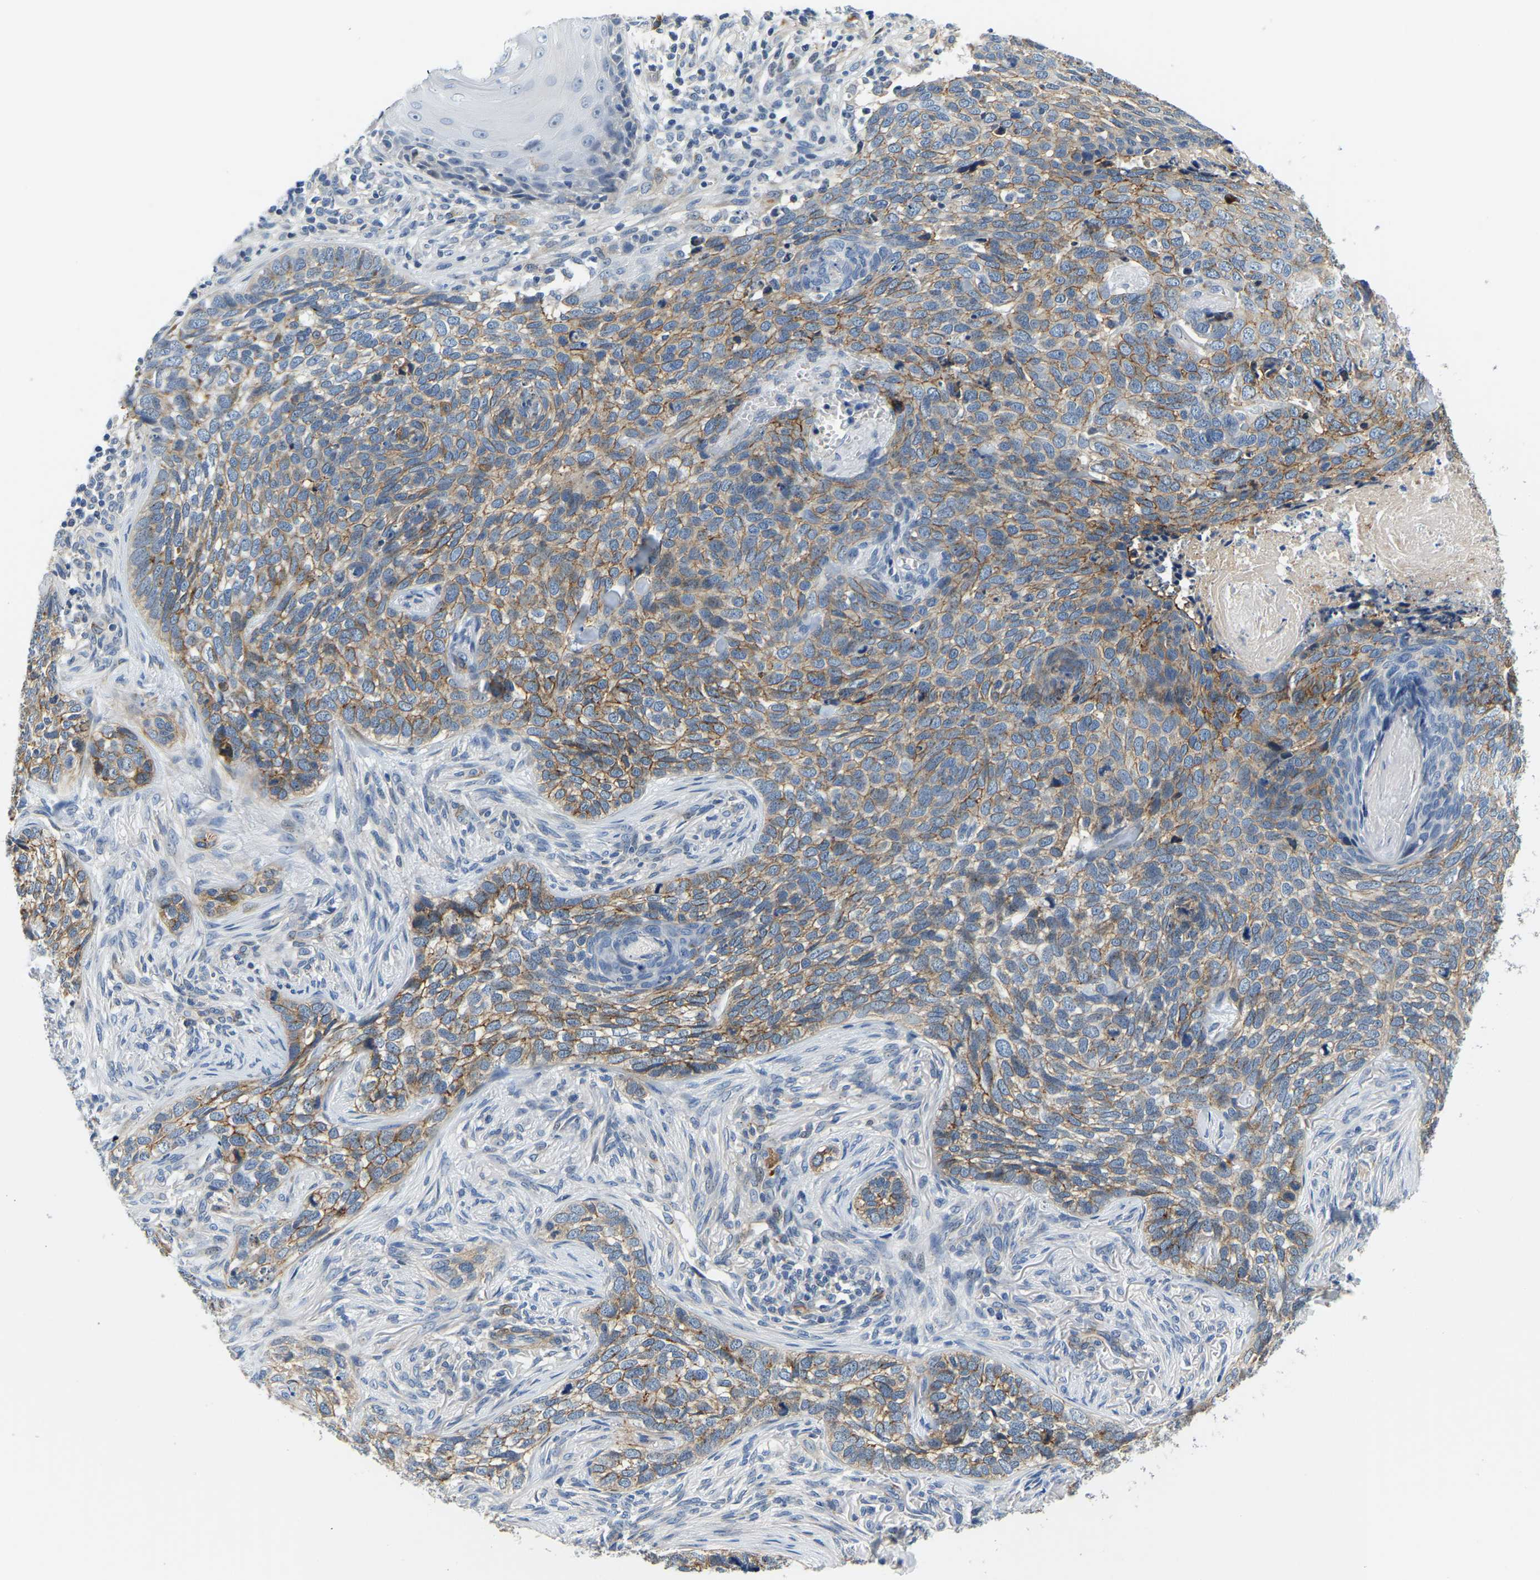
{"staining": {"intensity": "moderate", "quantity": "25%-75%", "location": "cytoplasmic/membranous"}, "tissue": "skin cancer", "cell_type": "Tumor cells", "image_type": "cancer", "snomed": [{"axis": "morphology", "description": "Basal cell carcinoma"}, {"axis": "topography", "description": "Skin"}], "caption": "Skin cancer (basal cell carcinoma) tissue displays moderate cytoplasmic/membranous staining in approximately 25%-75% of tumor cells, visualized by immunohistochemistry.", "gene": "LIAS", "patient": {"sex": "female", "age": 64}}